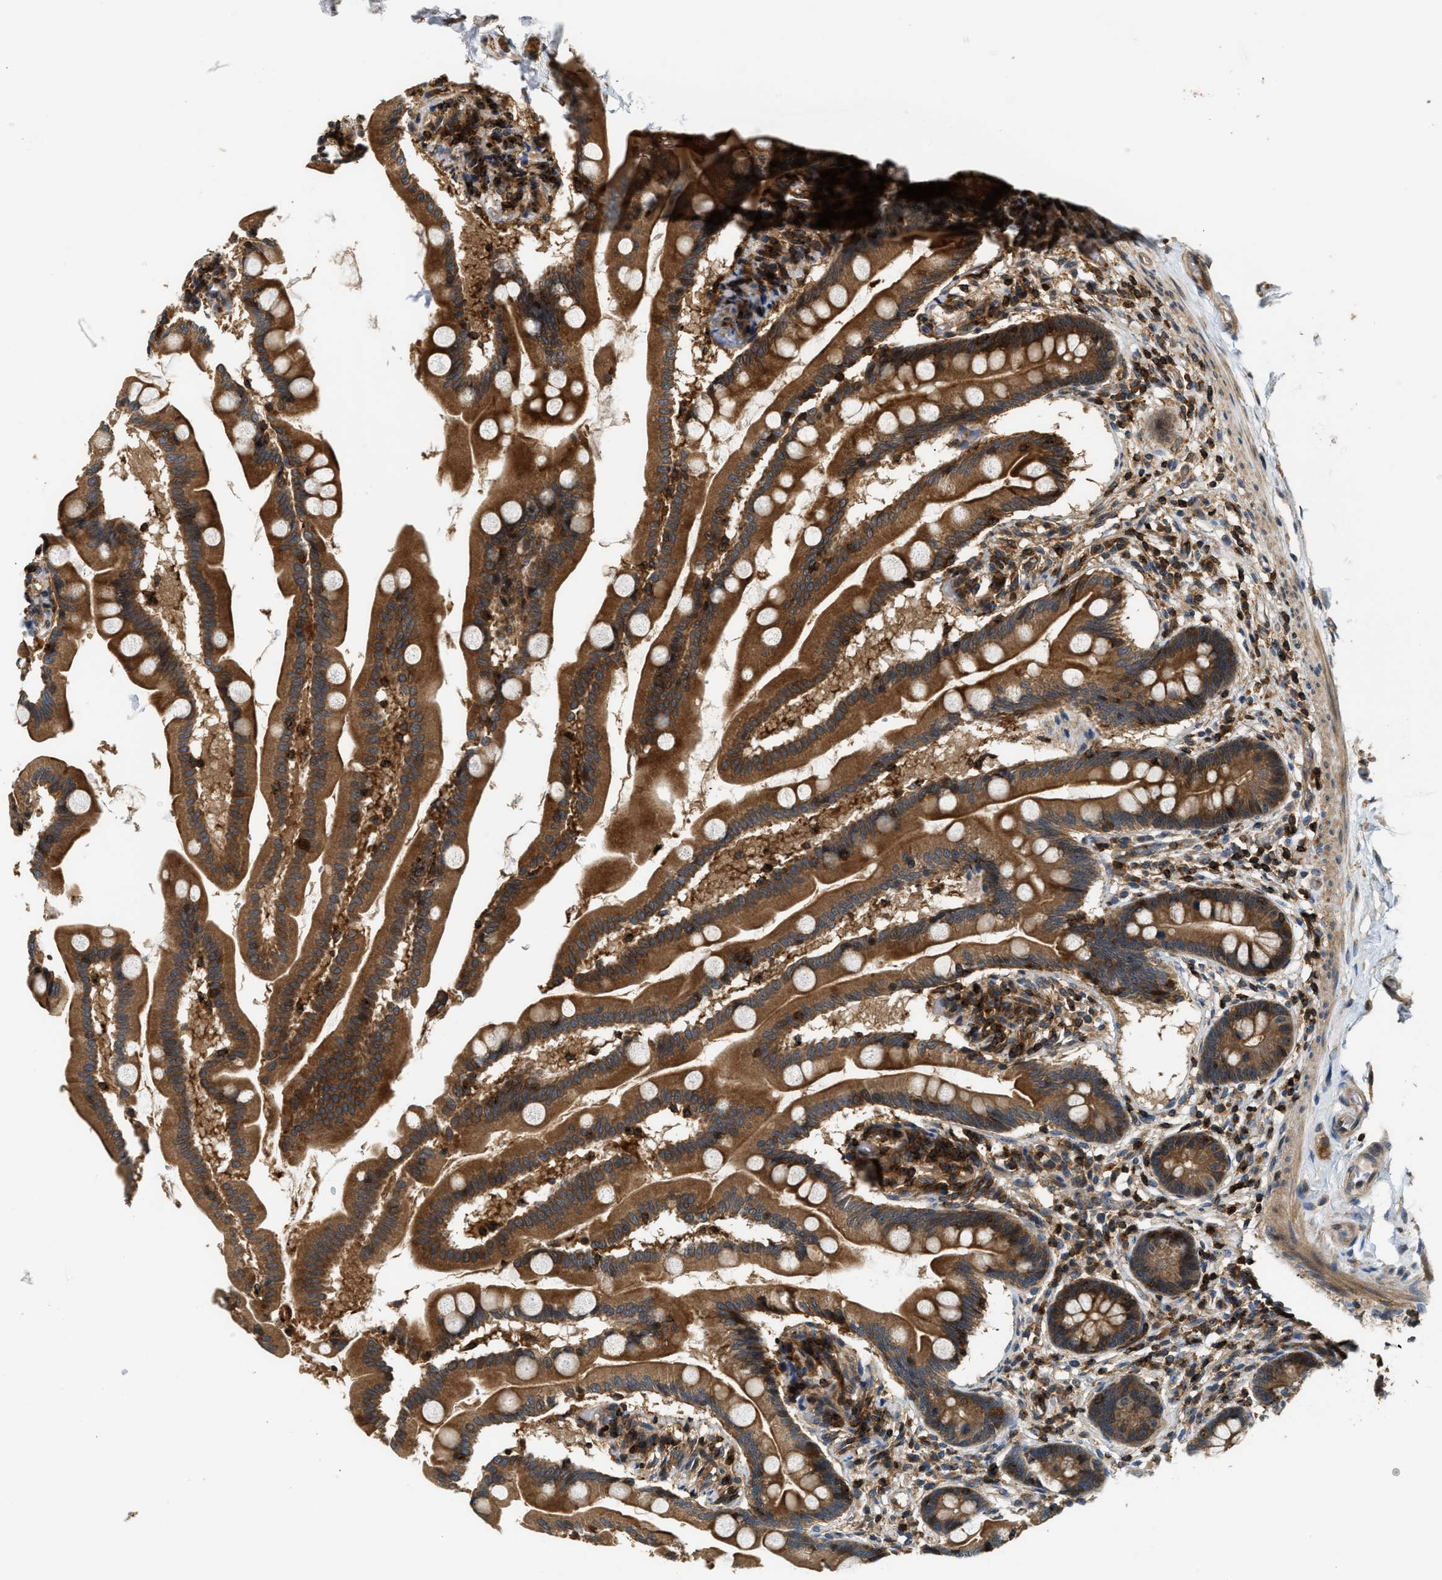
{"staining": {"intensity": "strong", "quantity": ">75%", "location": "cytoplasmic/membranous"}, "tissue": "small intestine", "cell_type": "Glandular cells", "image_type": "normal", "snomed": [{"axis": "morphology", "description": "Normal tissue, NOS"}, {"axis": "topography", "description": "Small intestine"}], "caption": "Immunohistochemical staining of normal human small intestine displays strong cytoplasmic/membranous protein positivity in approximately >75% of glandular cells.", "gene": "SNX5", "patient": {"sex": "female", "age": 56}}